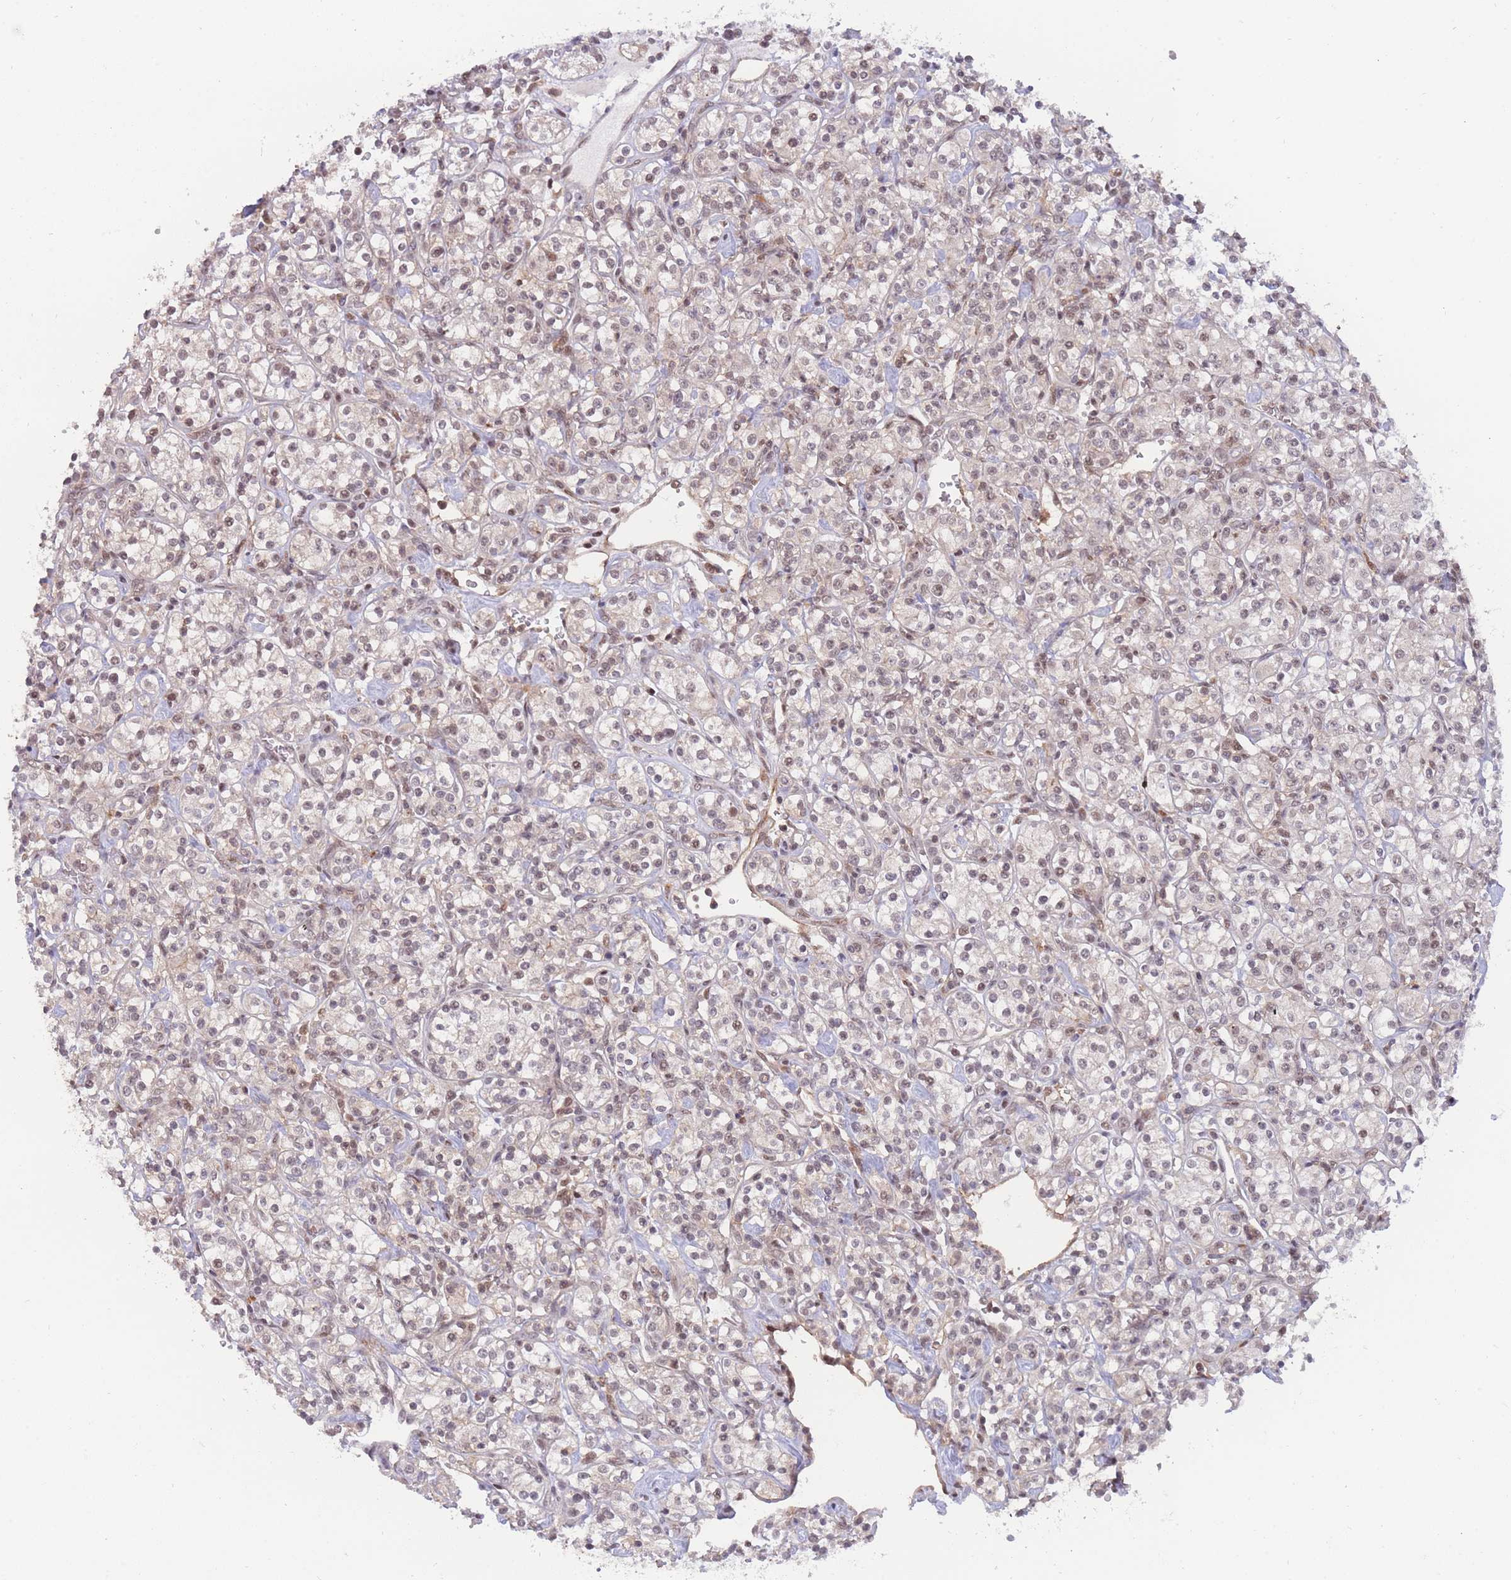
{"staining": {"intensity": "weak", "quantity": "25%-75%", "location": "nuclear"}, "tissue": "renal cancer", "cell_type": "Tumor cells", "image_type": "cancer", "snomed": [{"axis": "morphology", "description": "Adenocarcinoma, NOS"}, {"axis": "topography", "description": "Kidney"}], "caption": "Human renal adenocarcinoma stained with a protein marker exhibits weak staining in tumor cells.", "gene": "BOD1L1", "patient": {"sex": "male", "age": 77}}